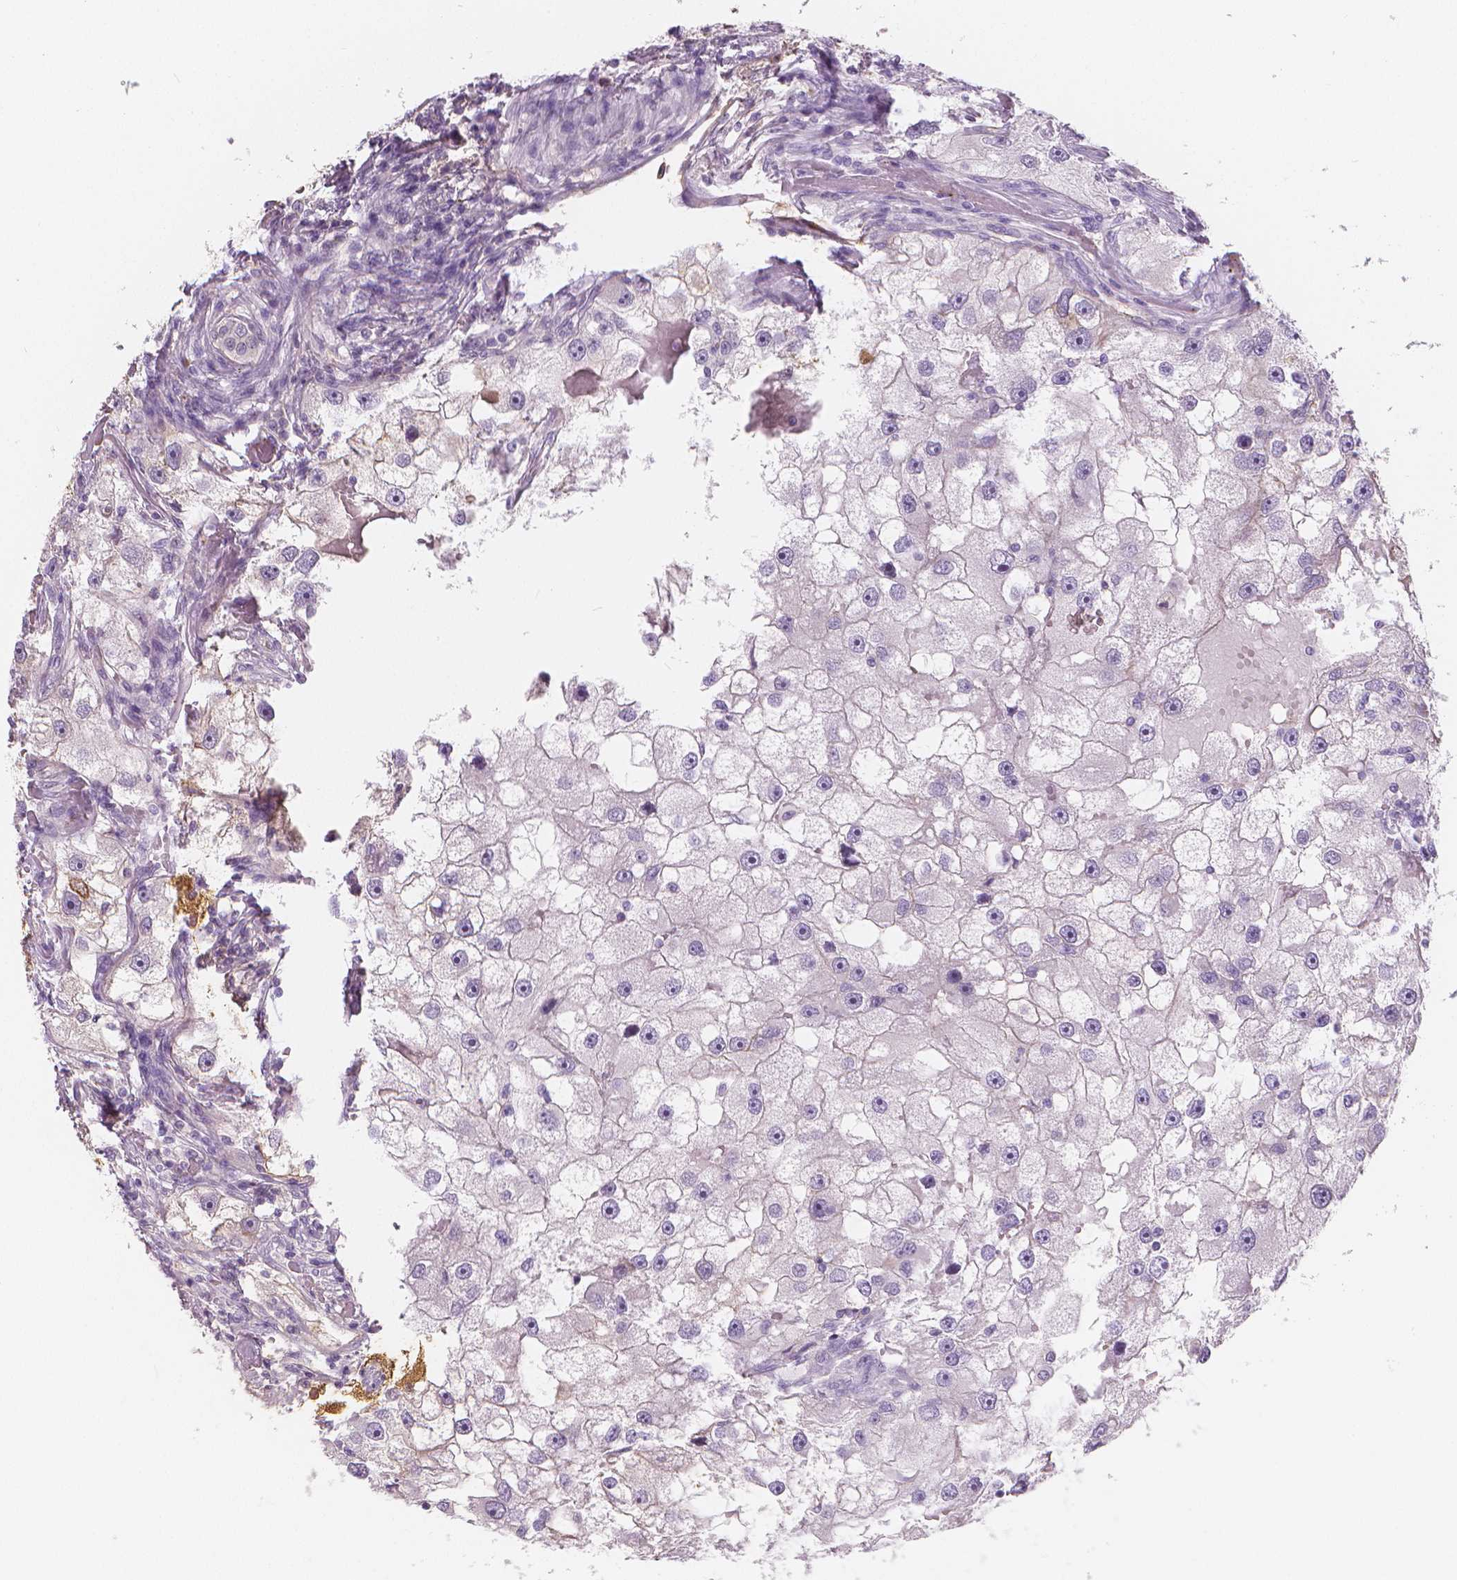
{"staining": {"intensity": "negative", "quantity": "none", "location": "none"}, "tissue": "renal cancer", "cell_type": "Tumor cells", "image_type": "cancer", "snomed": [{"axis": "morphology", "description": "Adenocarcinoma, NOS"}, {"axis": "topography", "description": "Kidney"}], "caption": "DAB immunohistochemical staining of human renal cancer (adenocarcinoma) exhibits no significant staining in tumor cells.", "gene": "APOA4", "patient": {"sex": "male", "age": 63}}